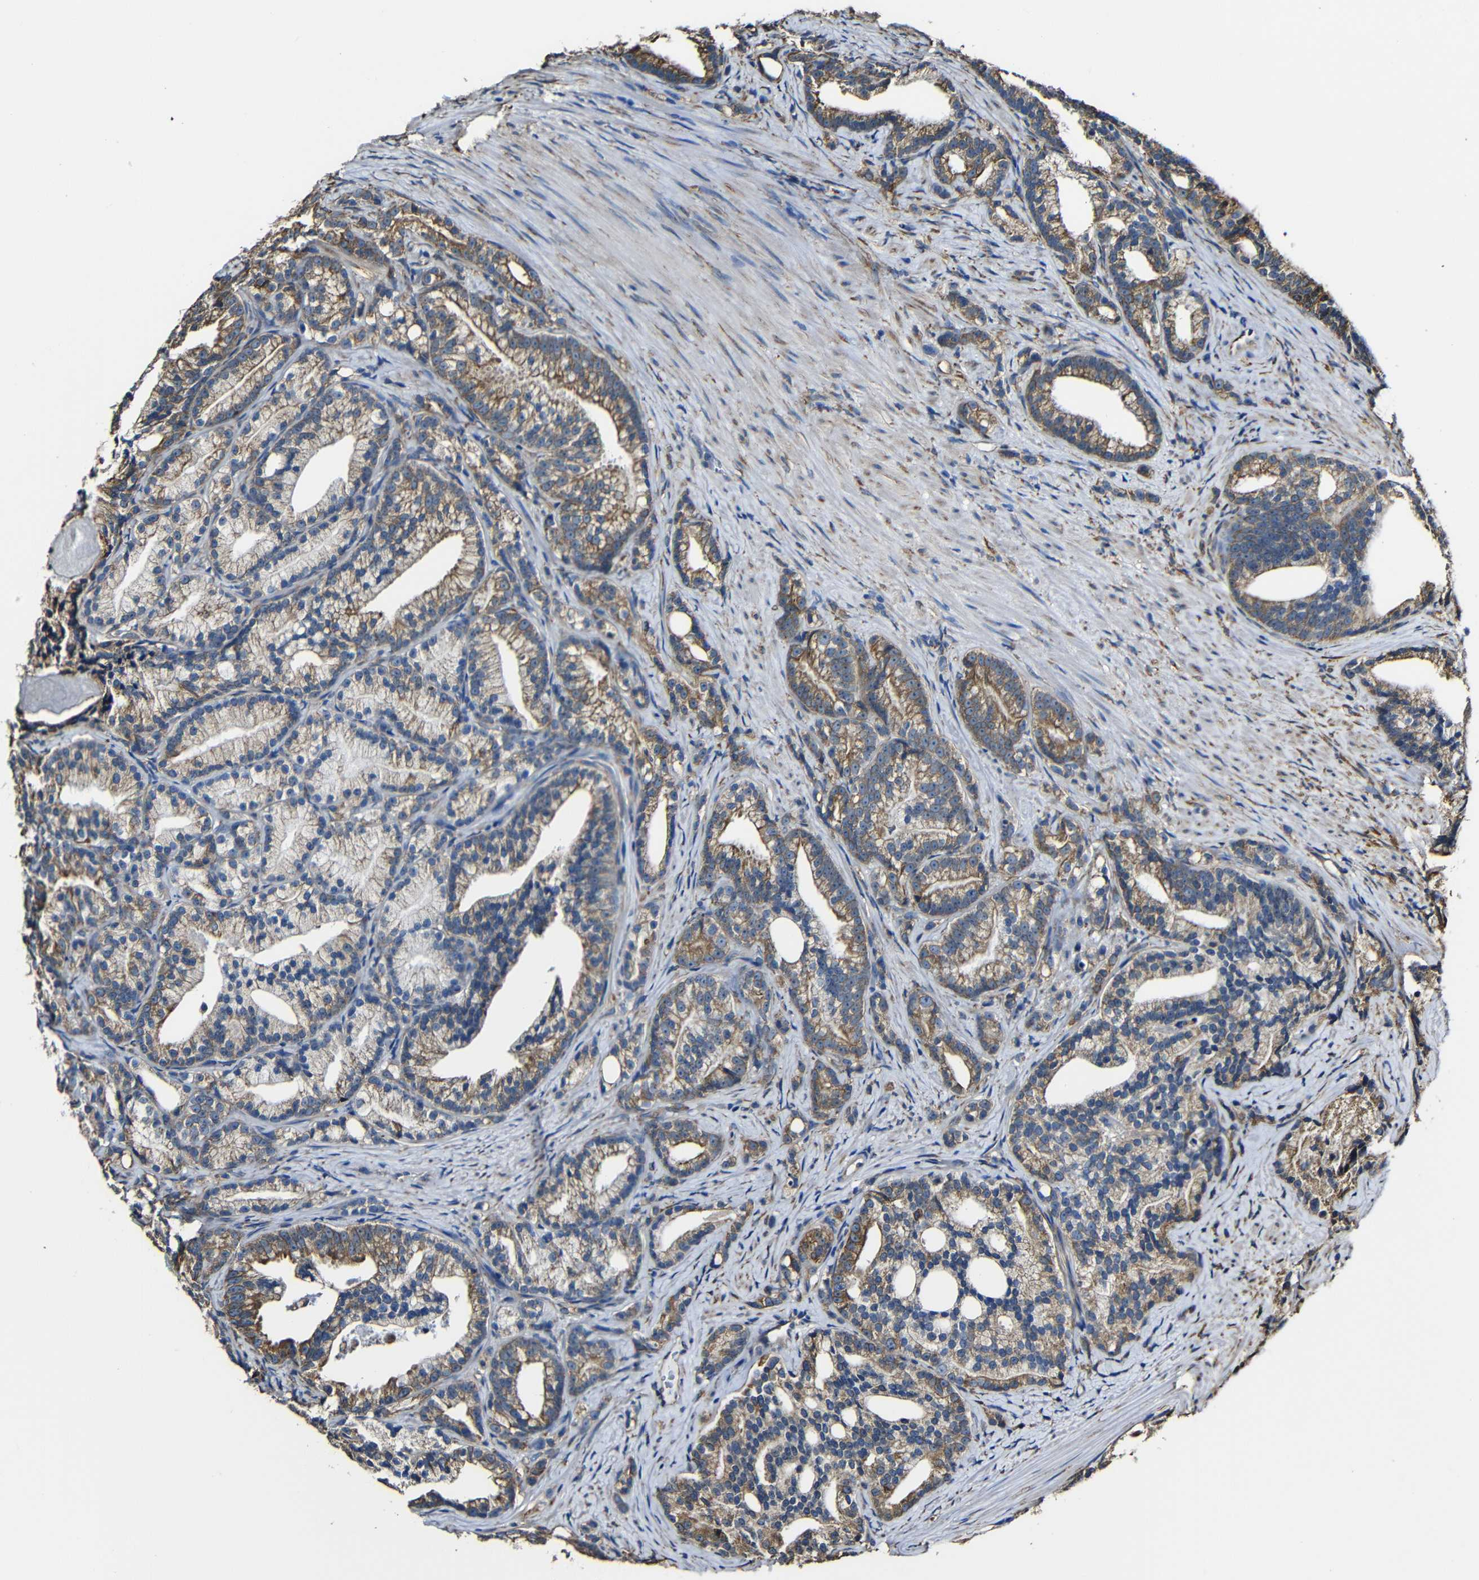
{"staining": {"intensity": "moderate", "quantity": "25%-75%", "location": "cytoplasmic/membranous"}, "tissue": "prostate cancer", "cell_type": "Tumor cells", "image_type": "cancer", "snomed": [{"axis": "morphology", "description": "Adenocarcinoma, Low grade"}, {"axis": "topography", "description": "Prostate"}], "caption": "An image of prostate adenocarcinoma (low-grade) stained for a protein demonstrates moderate cytoplasmic/membranous brown staining in tumor cells.", "gene": "PPIB", "patient": {"sex": "male", "age": 89}}